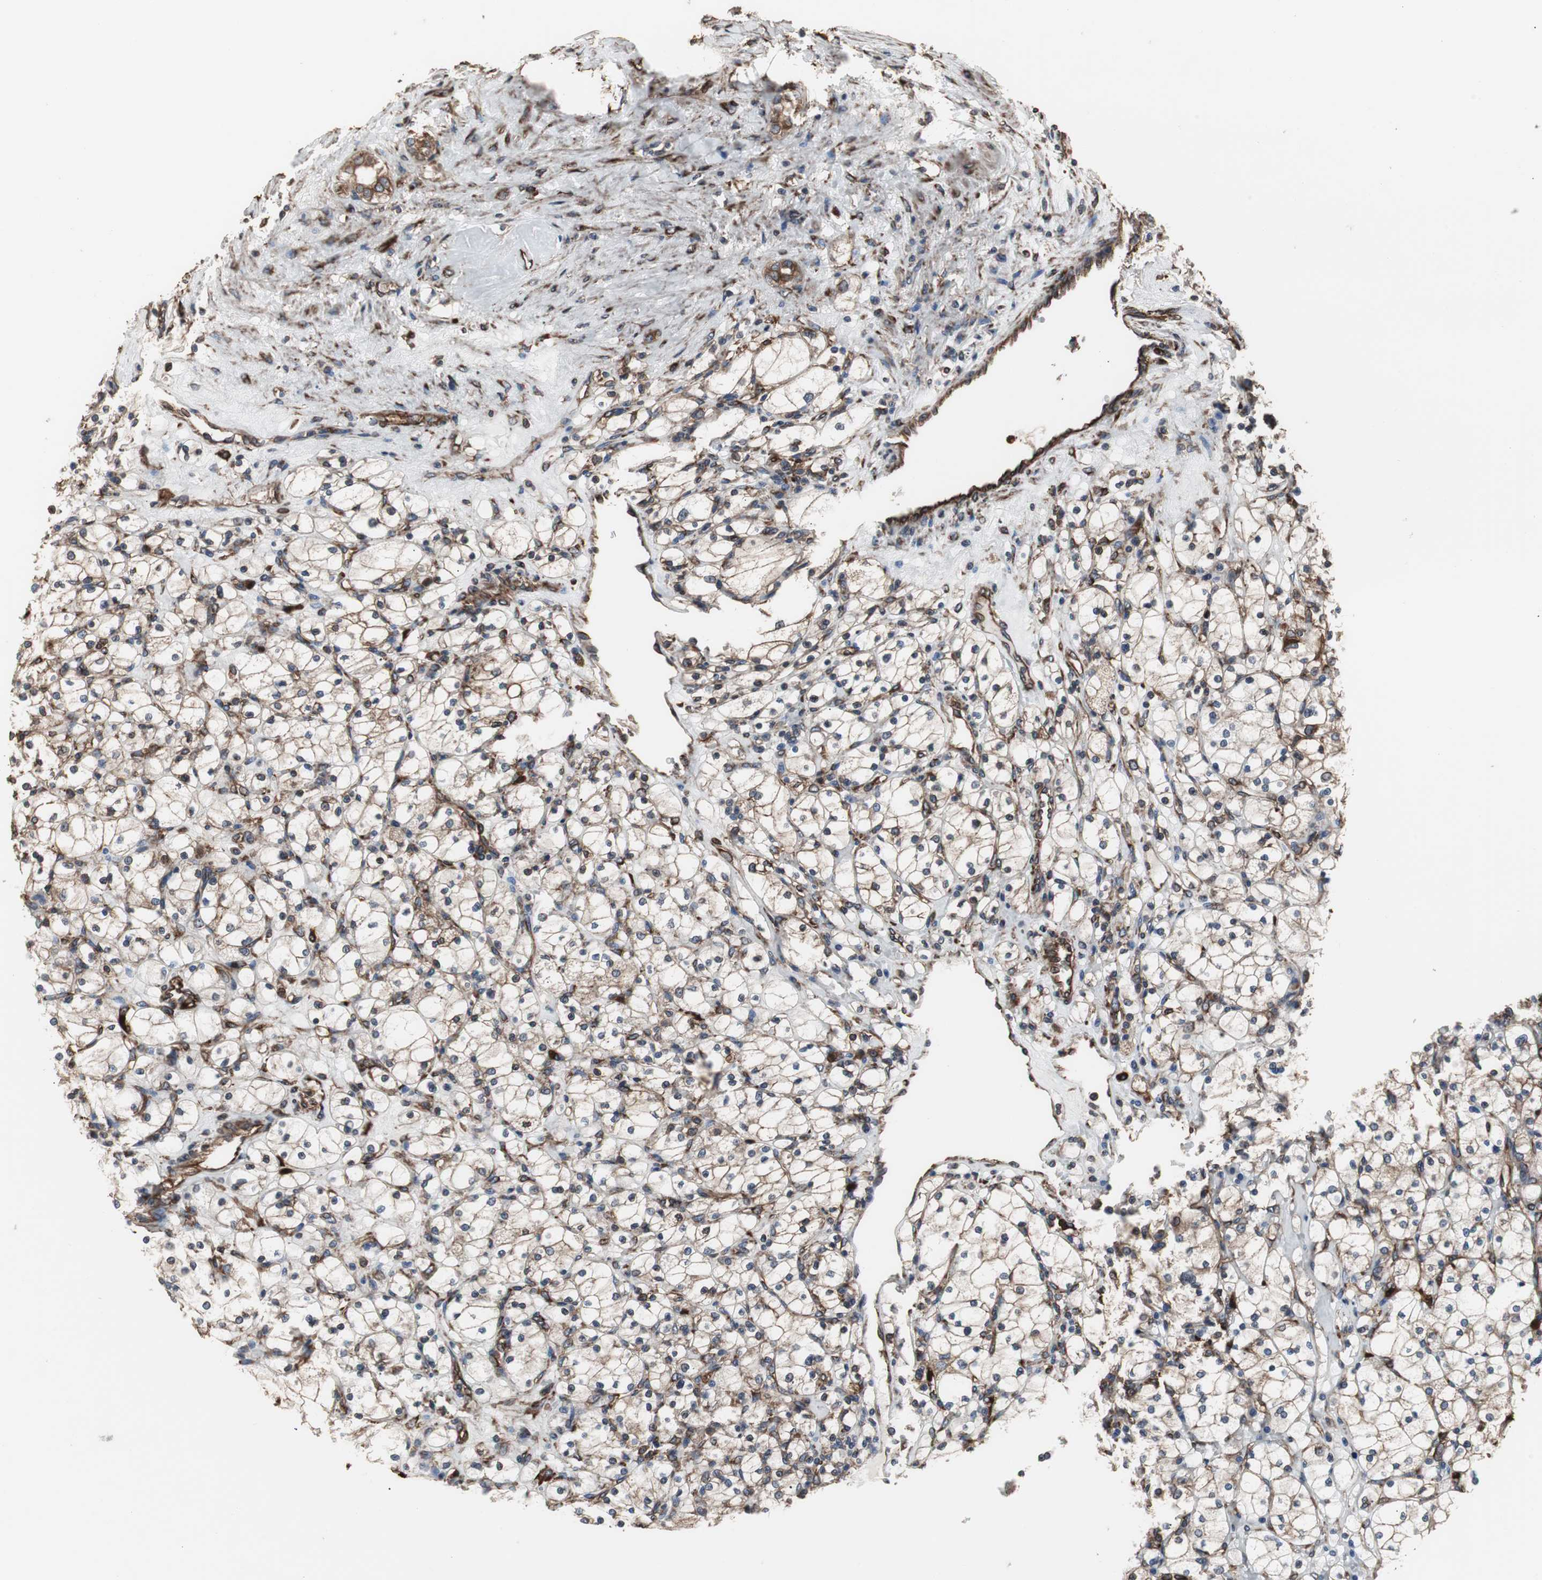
{"staining": {"intensity": "weak", "quantity": ">75%", "location": "cytoplasmic/membranous"}, "tissue": "renal cancer", "cell_type": "Tumor cells", "image_type": "cancer", "snomed": [{"axis": "morphology", "description": "Adenocarcinoma, NOS"}, {"axis": "topography", "description": "Kidney"}], "caption": "Renal adenocarcinoma stained with DAB (3,3'-diaminobenzidine) immunohistochemistry (IHC) displays low levels of weak cytoplasmic/membranous expression in approximately >75% of tumor cells.", "gene": "CALU", "patient": {"sex": "female", "age": 83}}